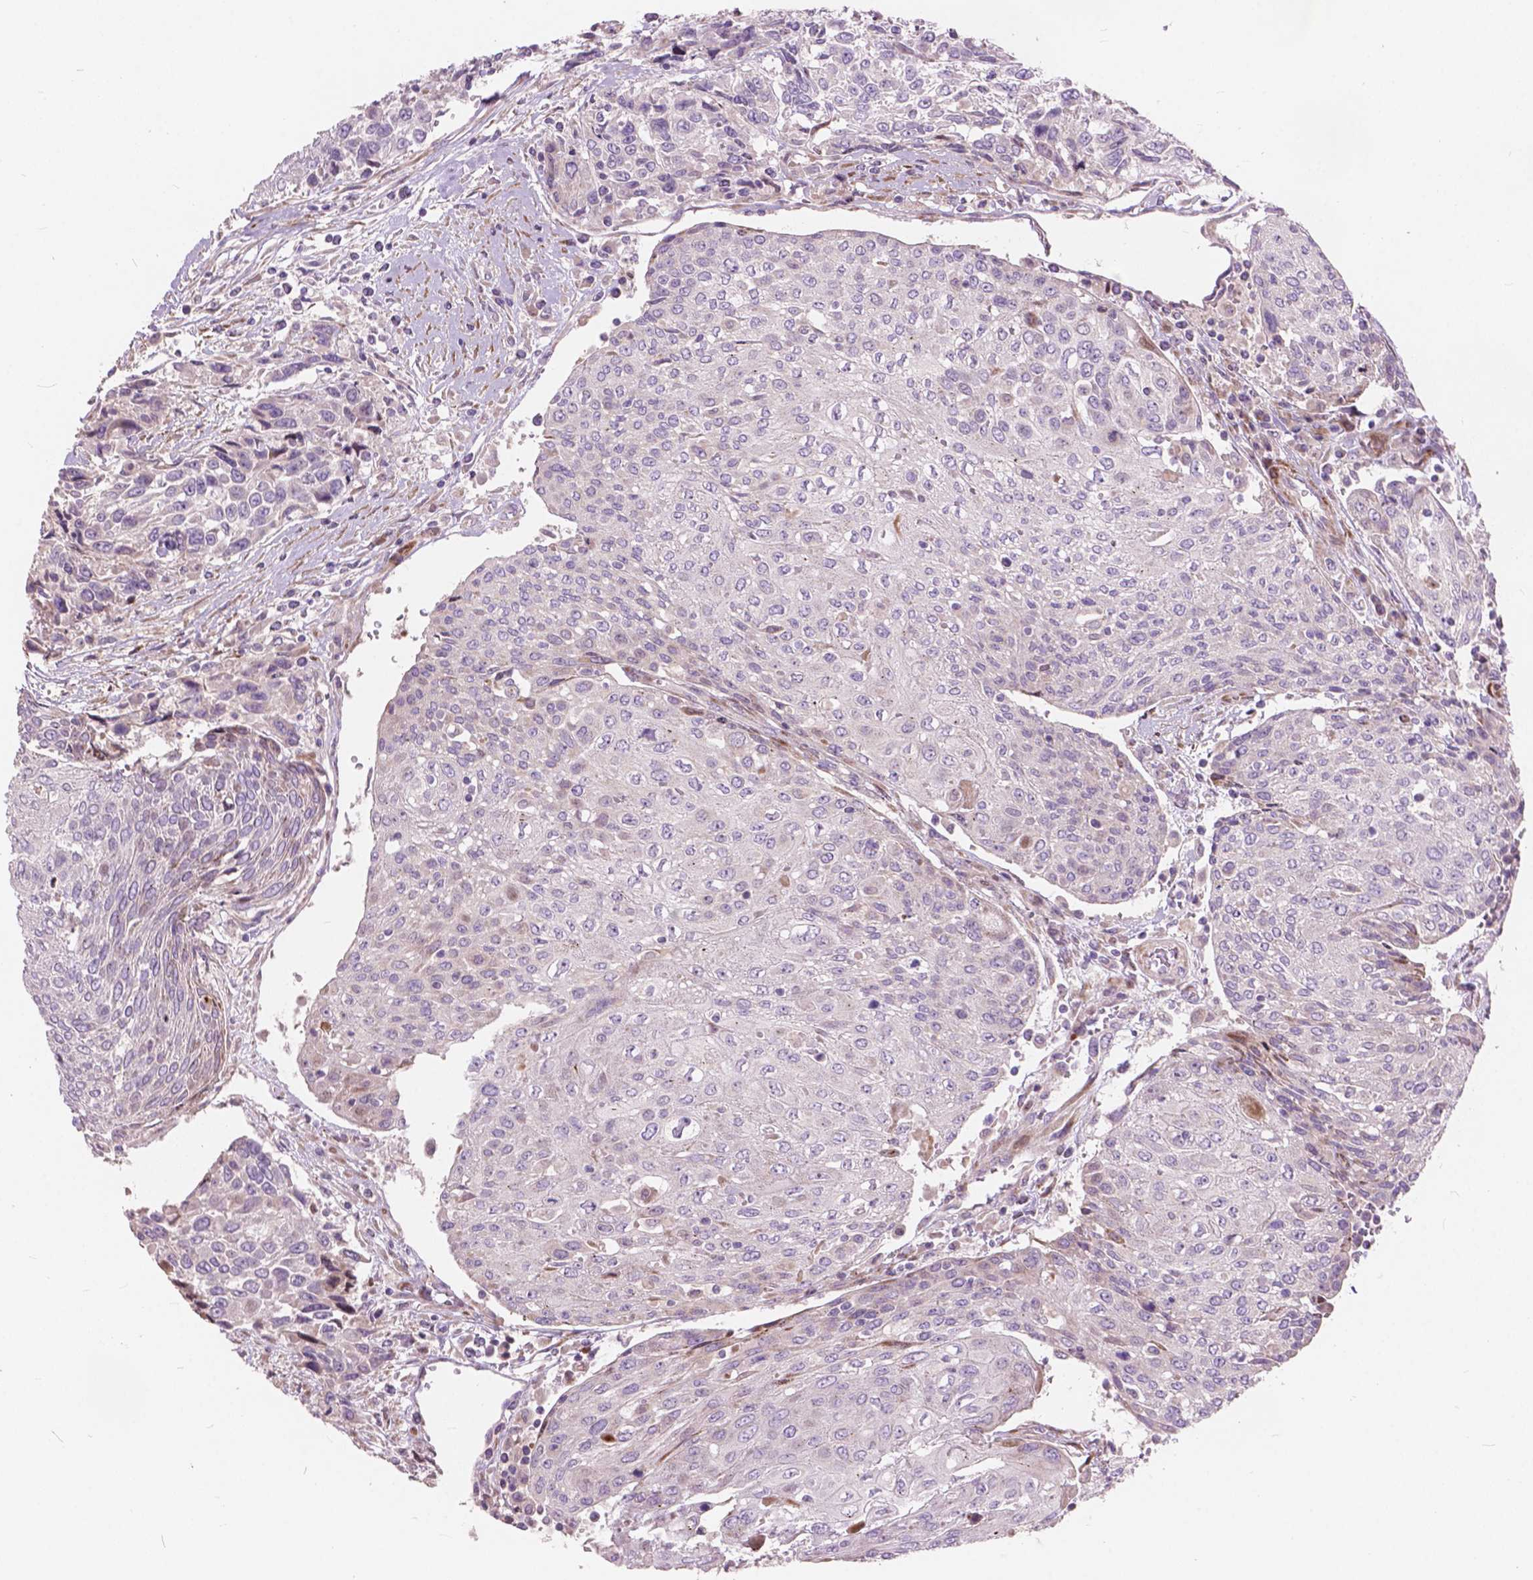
{"staining": {"intensity": "negative", "quantity": "none", "location": "none"}, "tissue": "urothelial cancer", "cell_type": "Tumor cells", "image_type": "cancer", "snomed": [{"axis": "morphology", "description": "Urothelial carcinoma, High grade"}, {"axis": "topography", "description": "Urinary bladder"}], "caption": "The histopathology image demonstrates no significant positivity in tumor cells of high-grade urothelial carcinoma. The staining was performed using DAB (3,3'-diaminobenzidine) to visualize the protein expression in brown, while the nuclei were stained in blue with hematoxylin (Magnification: 20x).", "gene": "MORN1", "patient": {"sex": "female", "age": 70}}